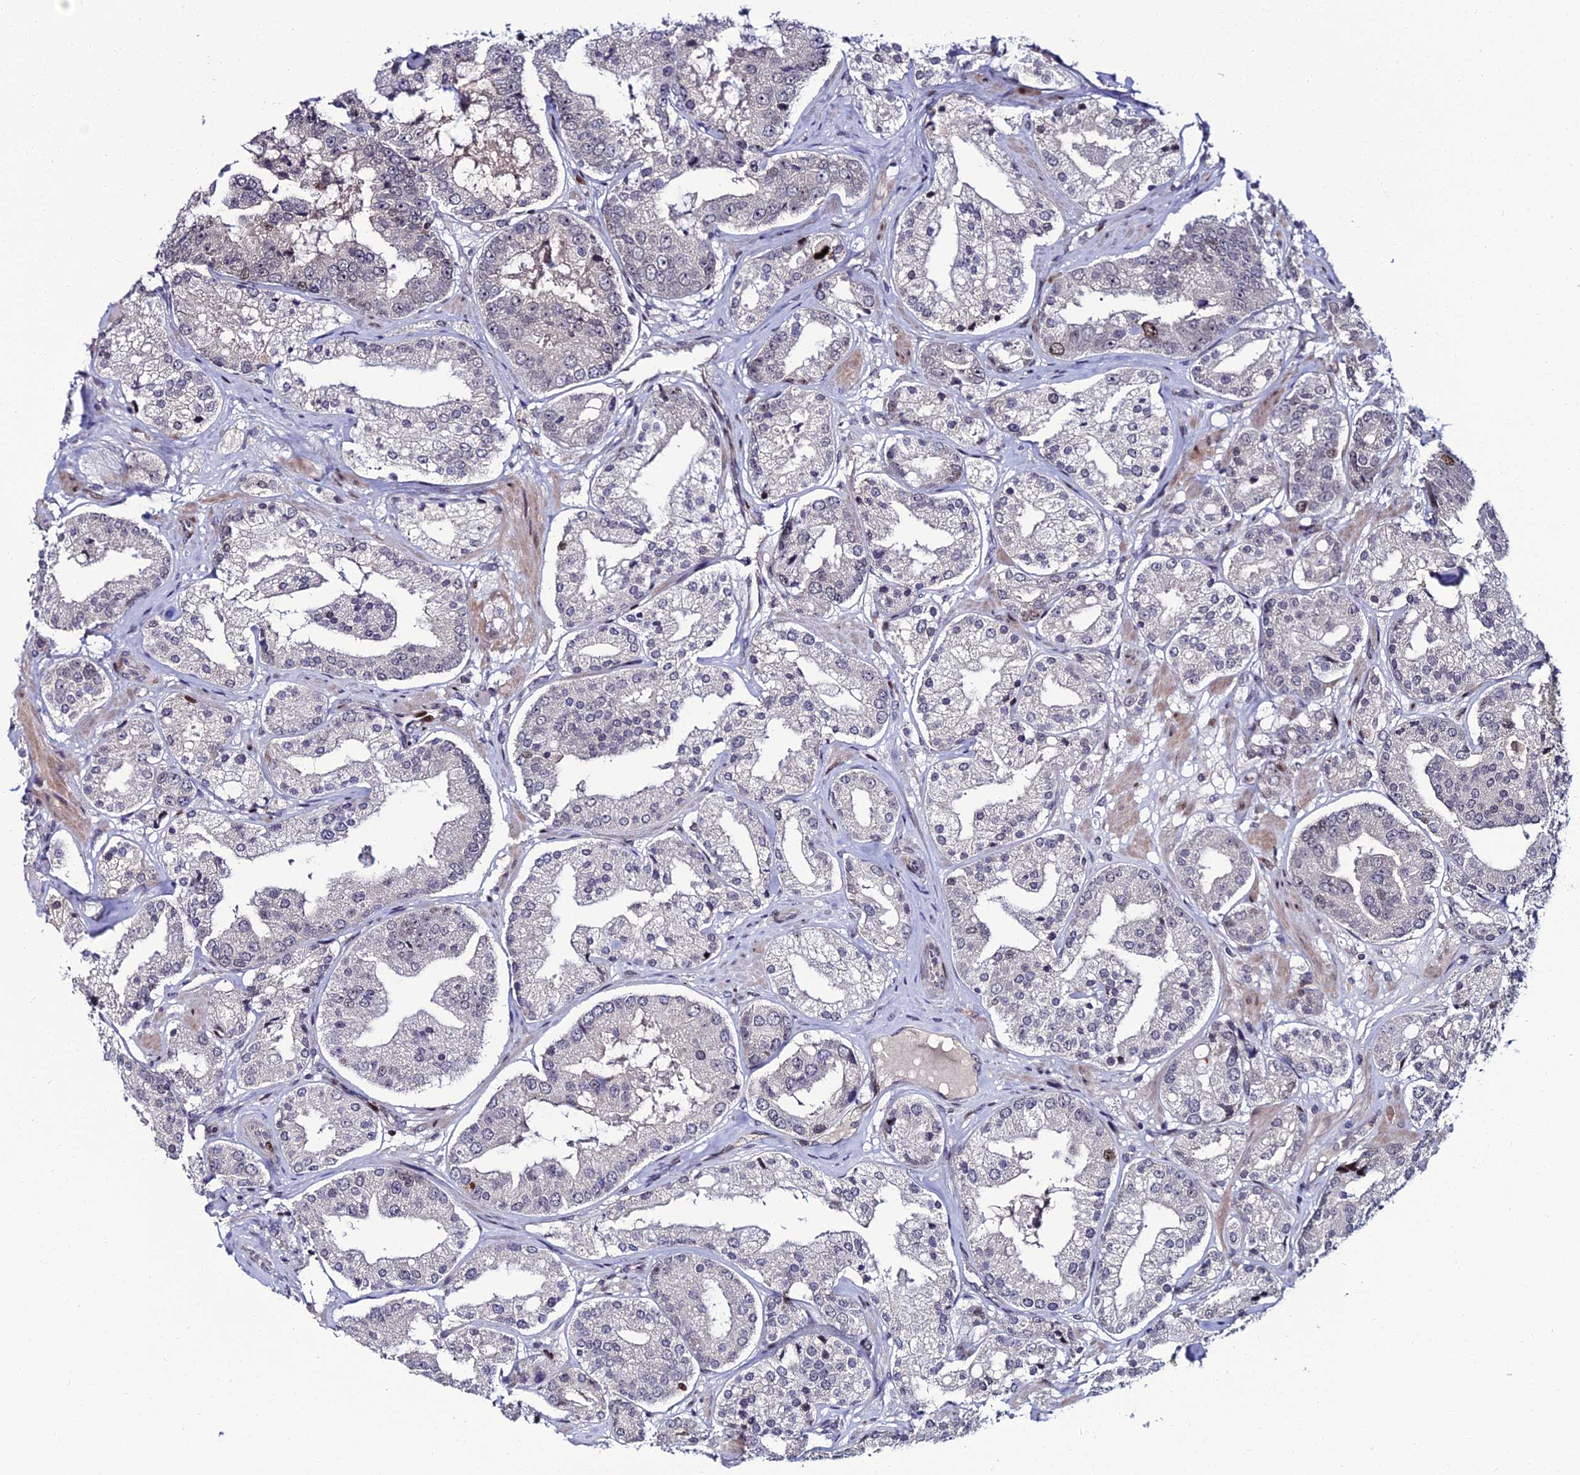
{"staining": {"intensity": "moderate", "quantity": "<25%", "location": "nuclear"}, "tissue": "prostate cancer", "cell_type": "Tumor cells", "image_type": "cancer", "snomed": [{"axis": "morphology", "description": "Adenocarcinoma, High grade"}, {"axis": "topography", "description": "Prostate"}], "caption": "Moderate nuclear positivity is present in approximately <25% of tumor cells in prostate cancer (high-grade adenocarcinoma).", "gene": "TAF9B", "patient": {"sex": "male", "age": 63}}